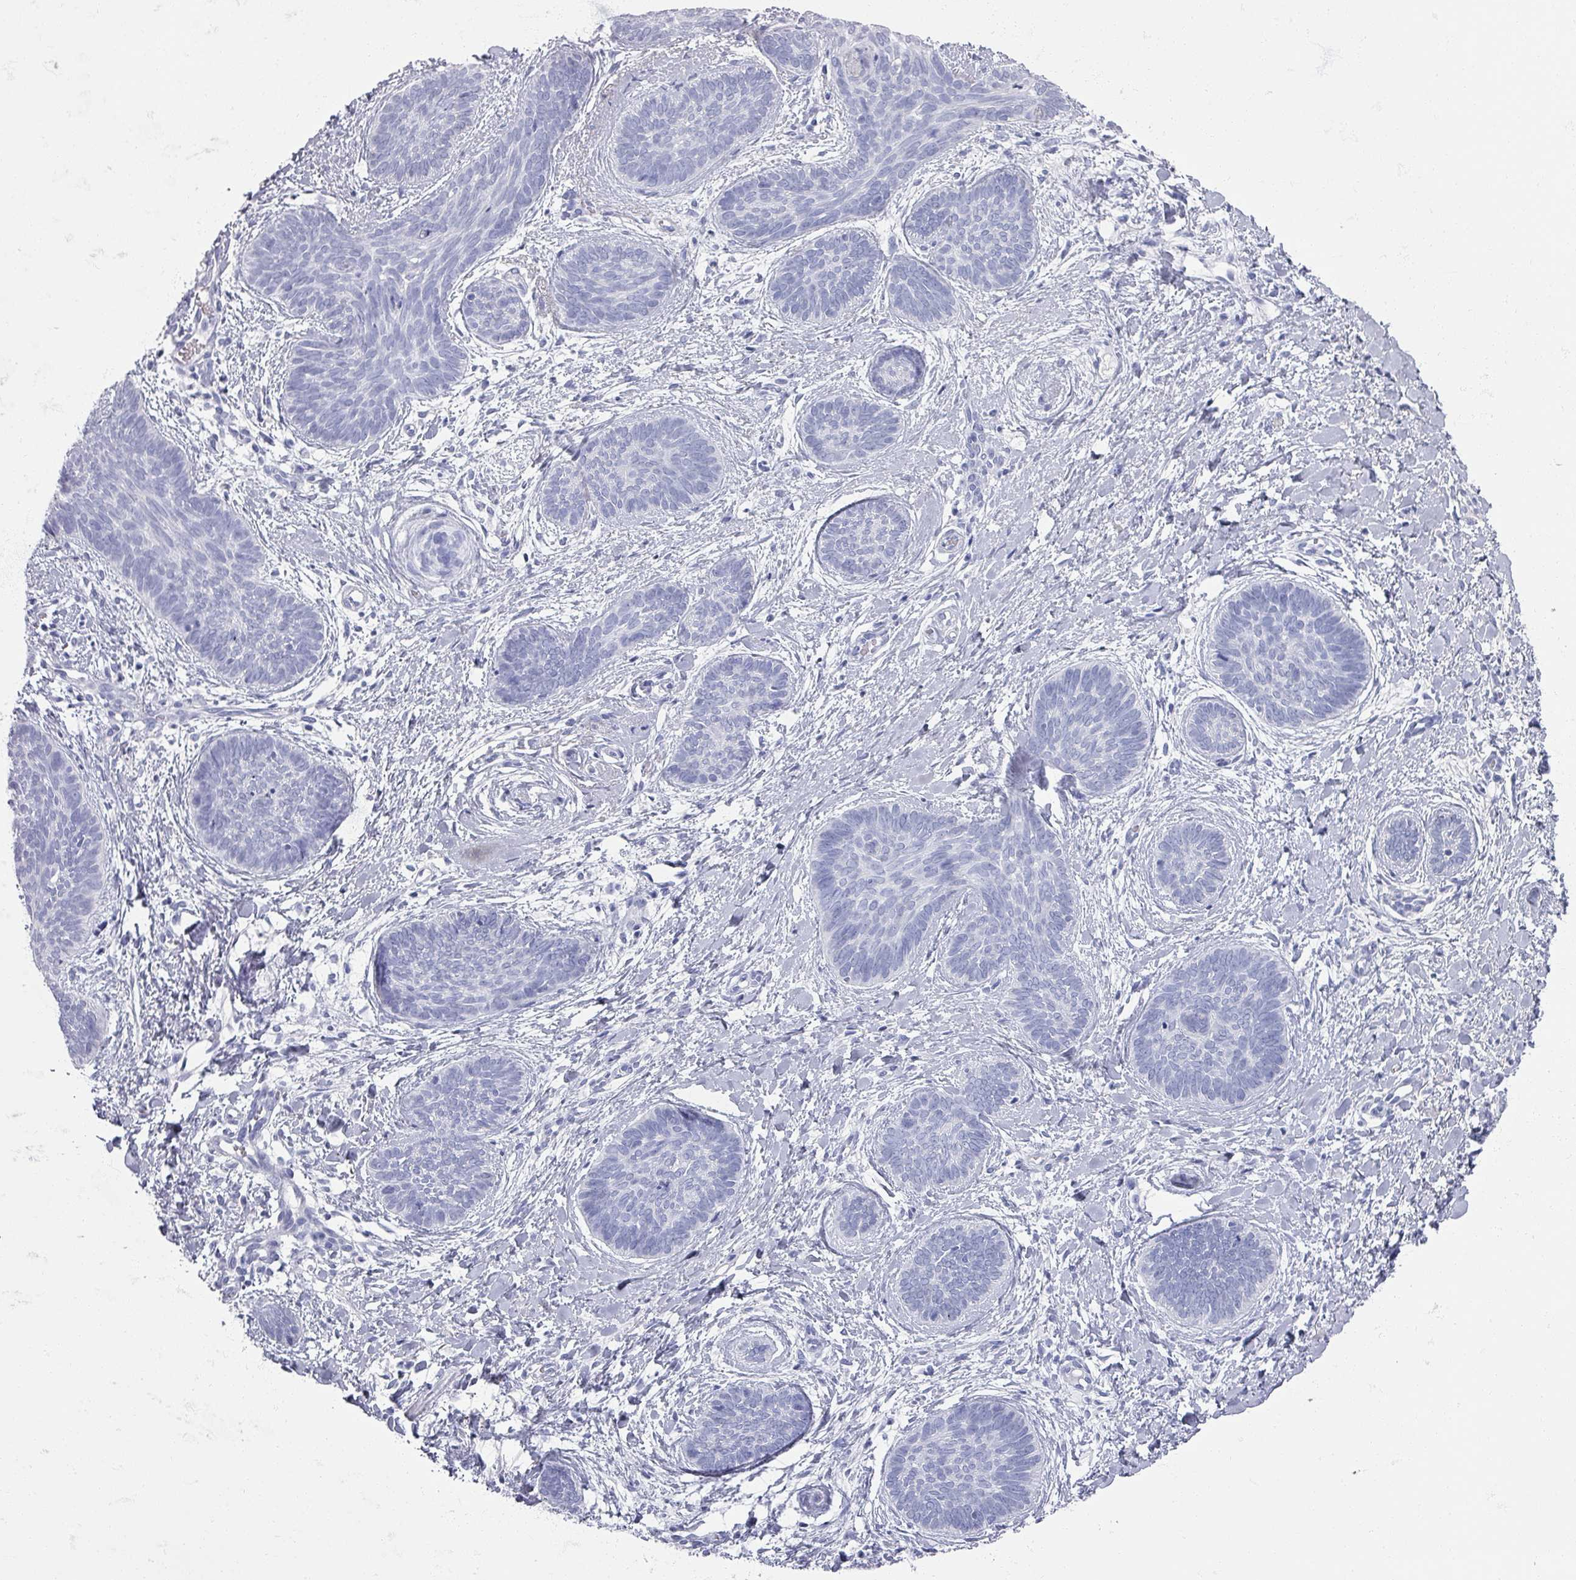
{"staining": {"intensity": "negative", "quantity": "none", "location": "none"}, "tissue": "skin cancer", "cell_type": "Tumor cells", "image_type": "cancer", "snomed": [{"axis": "morphology", "description": "Basal cell carcinoma"}, {"axis": "topography", "description": "Skin"}], "caption": "There is no significant expression in tumor cells of skin cancer (basal cell carcinoma).", "gene": "OMG", "patient": {"sex": "female", "age": 81}}